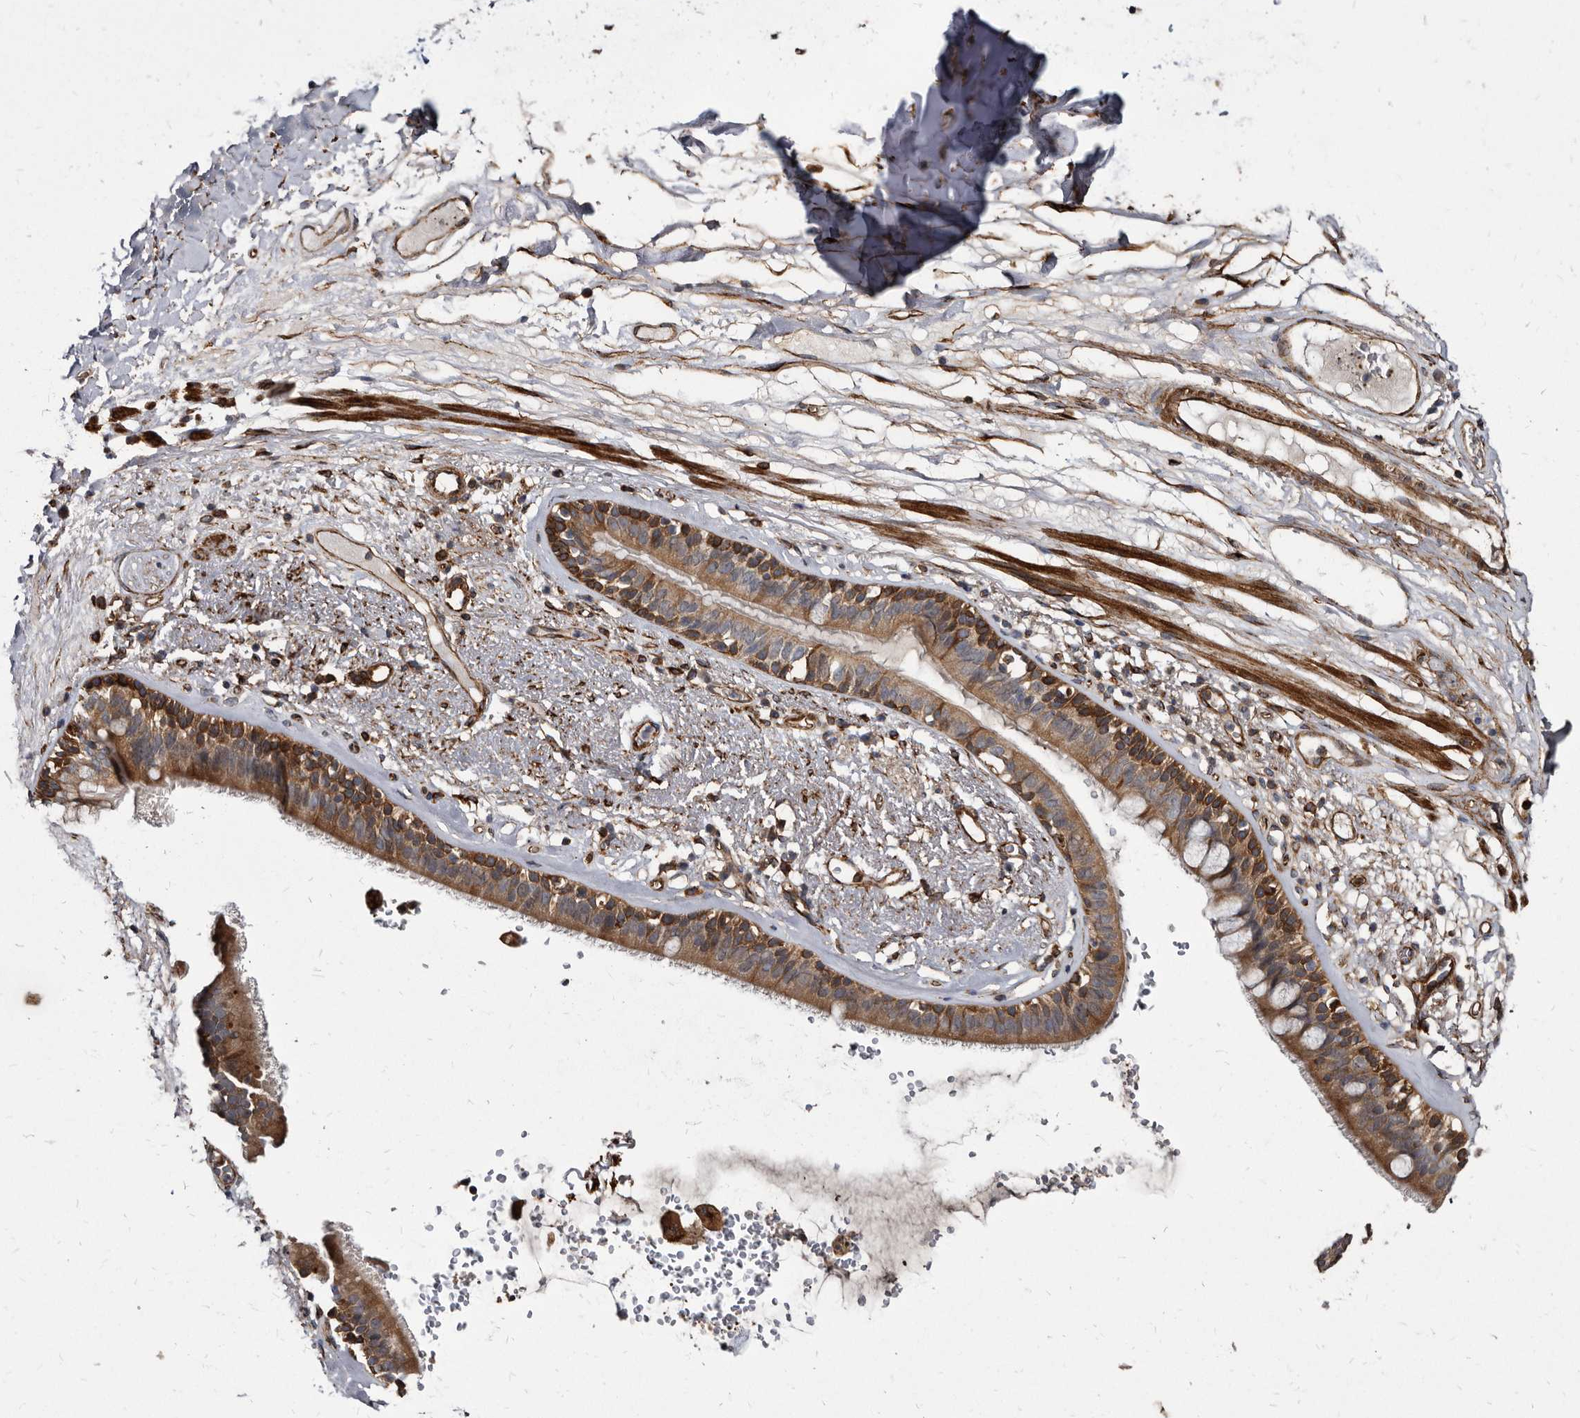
{"staining": {"intensity": "strong", "quantity": ">75%", "location": "cytoplasmic/membranous"}, "tissue": "adipose tissue", "cell_type": "Adipocytes", "image_type": "normal", "snomed": [{"axis": "morphology", "description": "Normal tissue, NOS"}, {"axis": "topography", "description": "Cartilage tissue"}], "caption": "Protein analysis of benign adipose tissue shows strong cytoplasmic/membranous expression in approximately >75% of adipocytes. The staining was performed using DAB to visualize the protein expression in brown, while the nuclei were stained in blue with hematoxylin (Magnification: 20x).", "gene": "KCTD20", "patient": {"sex": "female", "age": 63}}